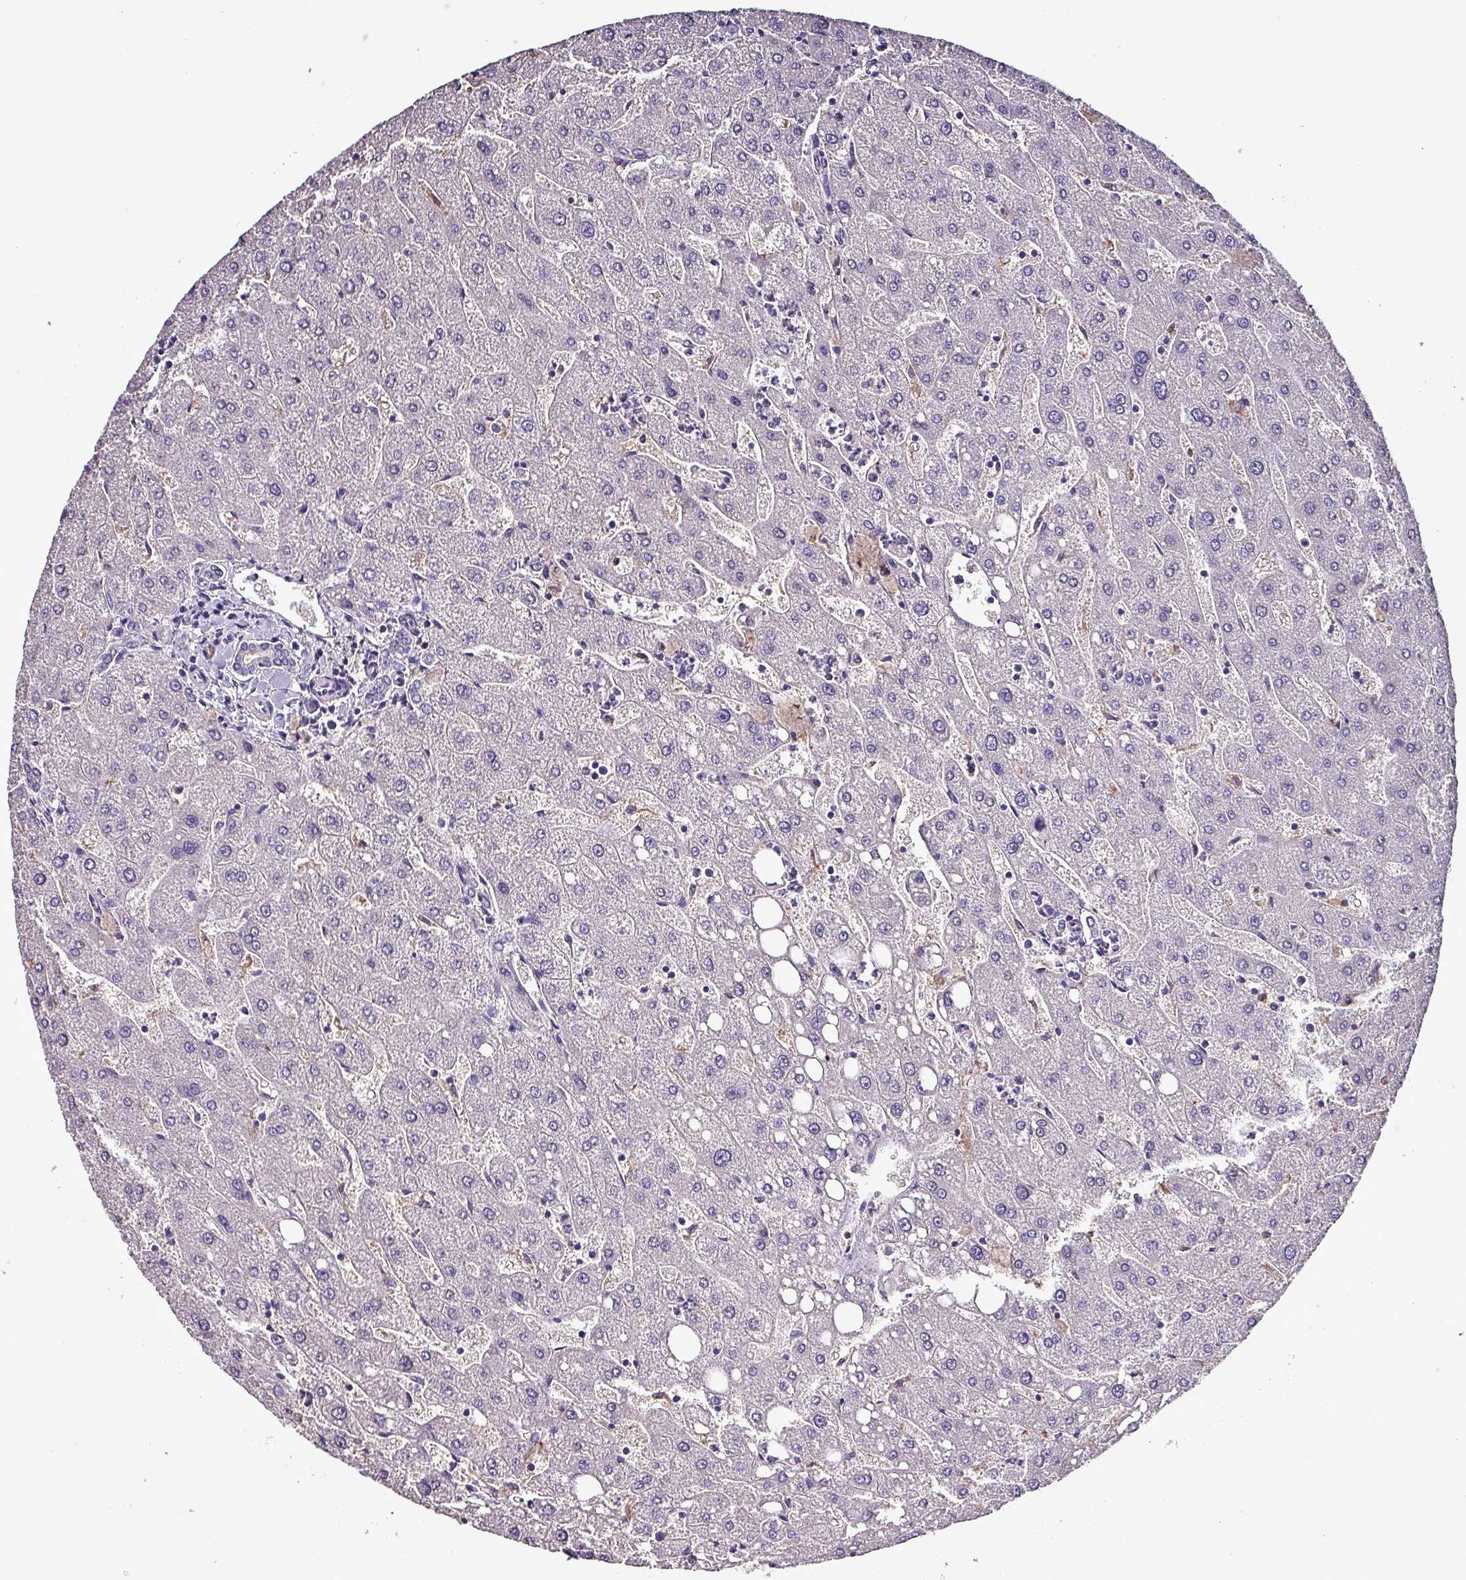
{"staining": {"intensity": "negative", "quantity": "none", "location": "none"}, "tissue": "liver", "cell_type": "Cholangiocytes", "image_type": "normal", "snomed": [{"axis": "morphology", "description": "Normal tissue, NOS"}, {"axis": "topography", "description": "Liver"}], "caption": "IHC image of benign liver stained for a protein (brown), which reveals no staining in cholangiocytes.", "gene": "HTRA4", "patient": {"sex": "male", "age": 67}}